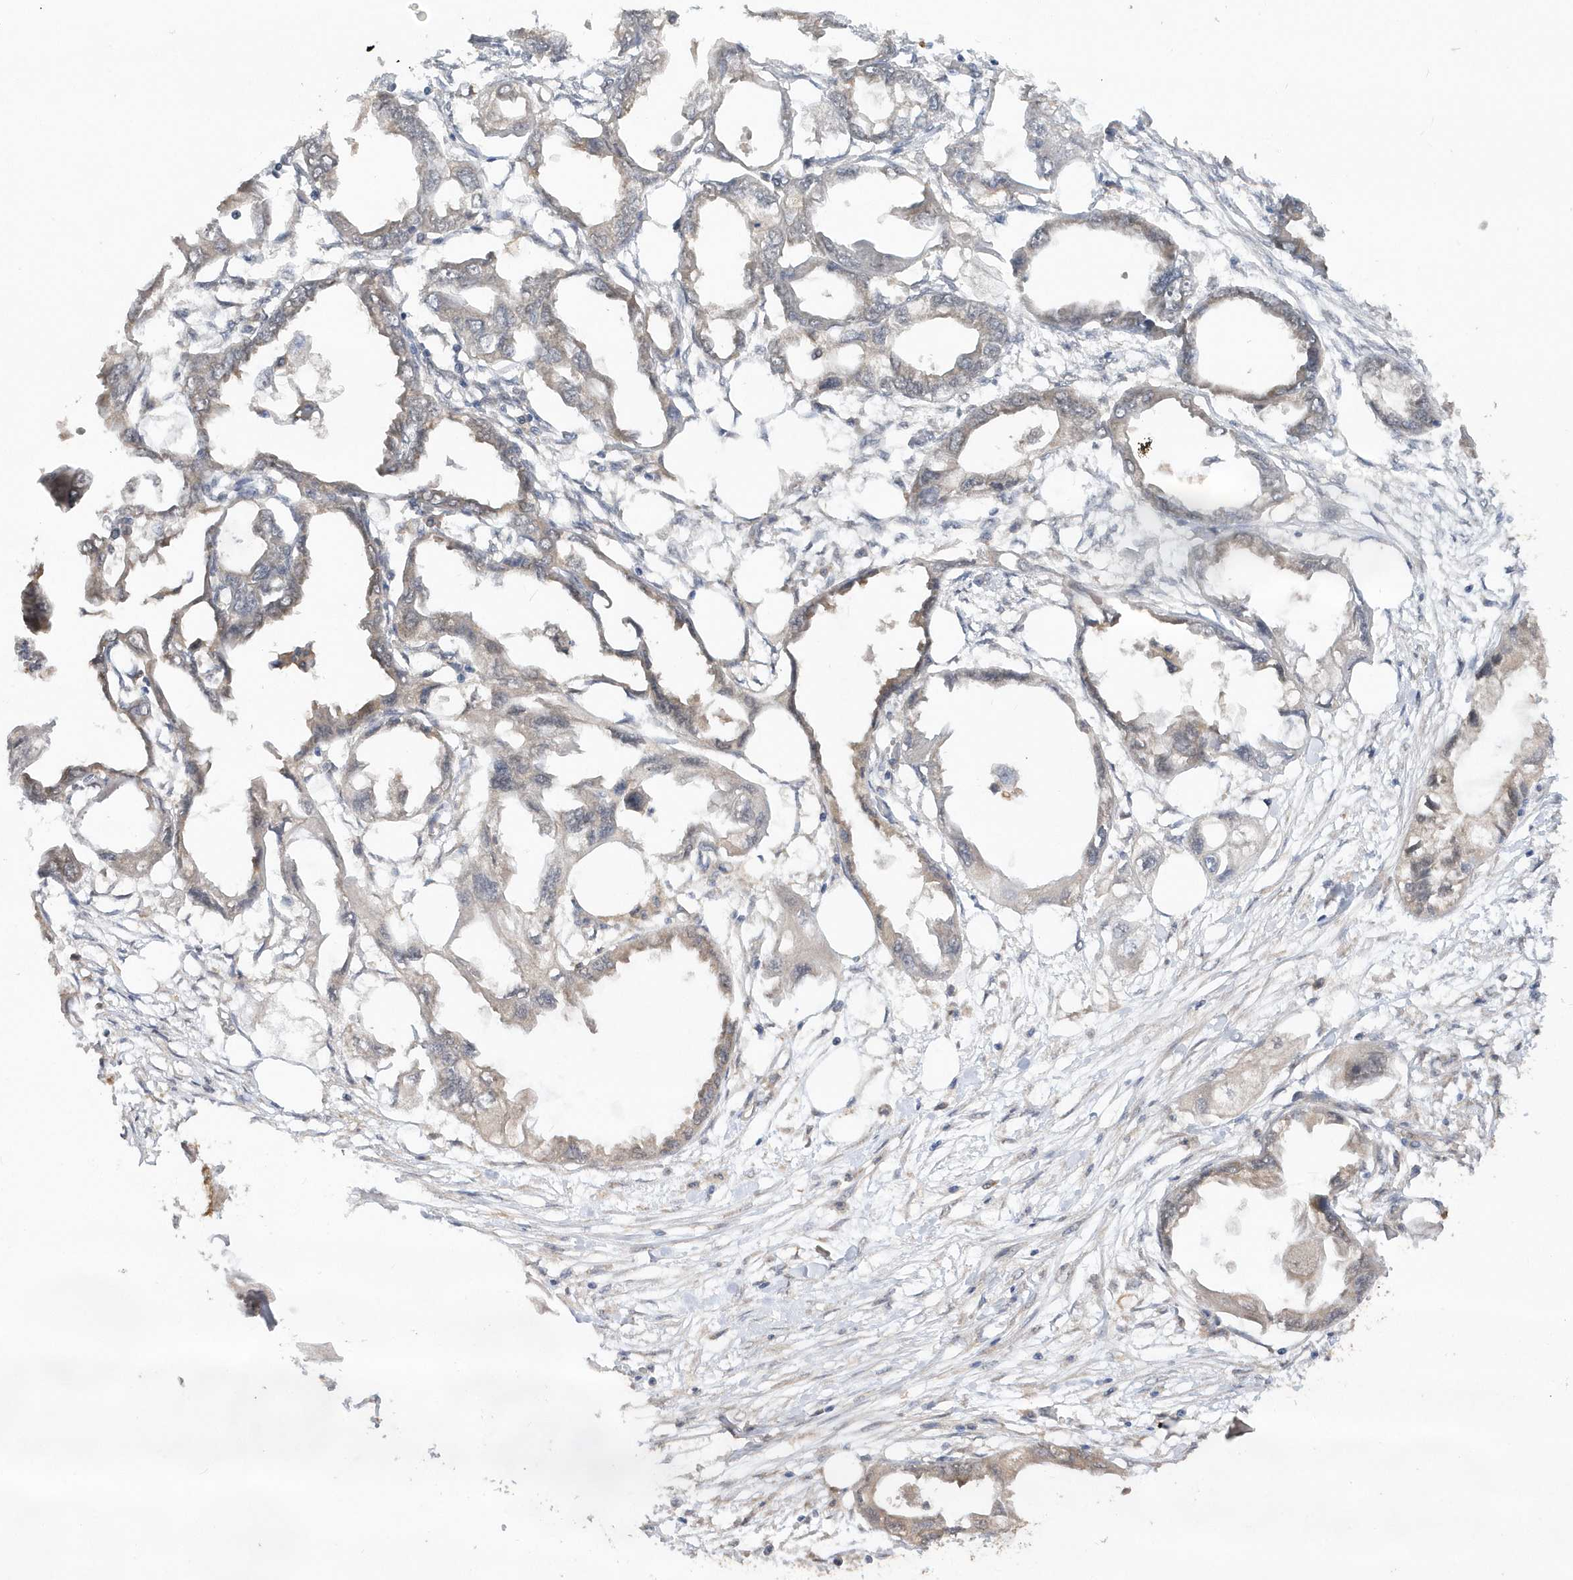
{"staining": {"intensity": "negative", "quantity": "none", "location": "none"}, "tissue": "endometrial cancer", "cell_type": "Tumor cells", "image_type": "cancer", "snomed": [{"axis": "morphology", "description": "Adenocarcinoma, NOS"}, {"axis": "morphology", "description": "Adenocarcinoma, metastatic, NOS"}, {"axis": "topography", "description": "Adipose tissue"}, {"axis": "topography", "description": "Endometrium"}], "caption": "An image of human adenocarcinoma (endometrial) is negative for staining in tumor cells. The staining was performed using DAB (3,3'-diaminobenzidine) to visualize the protein expression in brown, while the nuclei were stained in blue with hematoxylin (Magnification: 20x).", "gene": "RPE", "patient": {"sex": "female", "age": 67}}